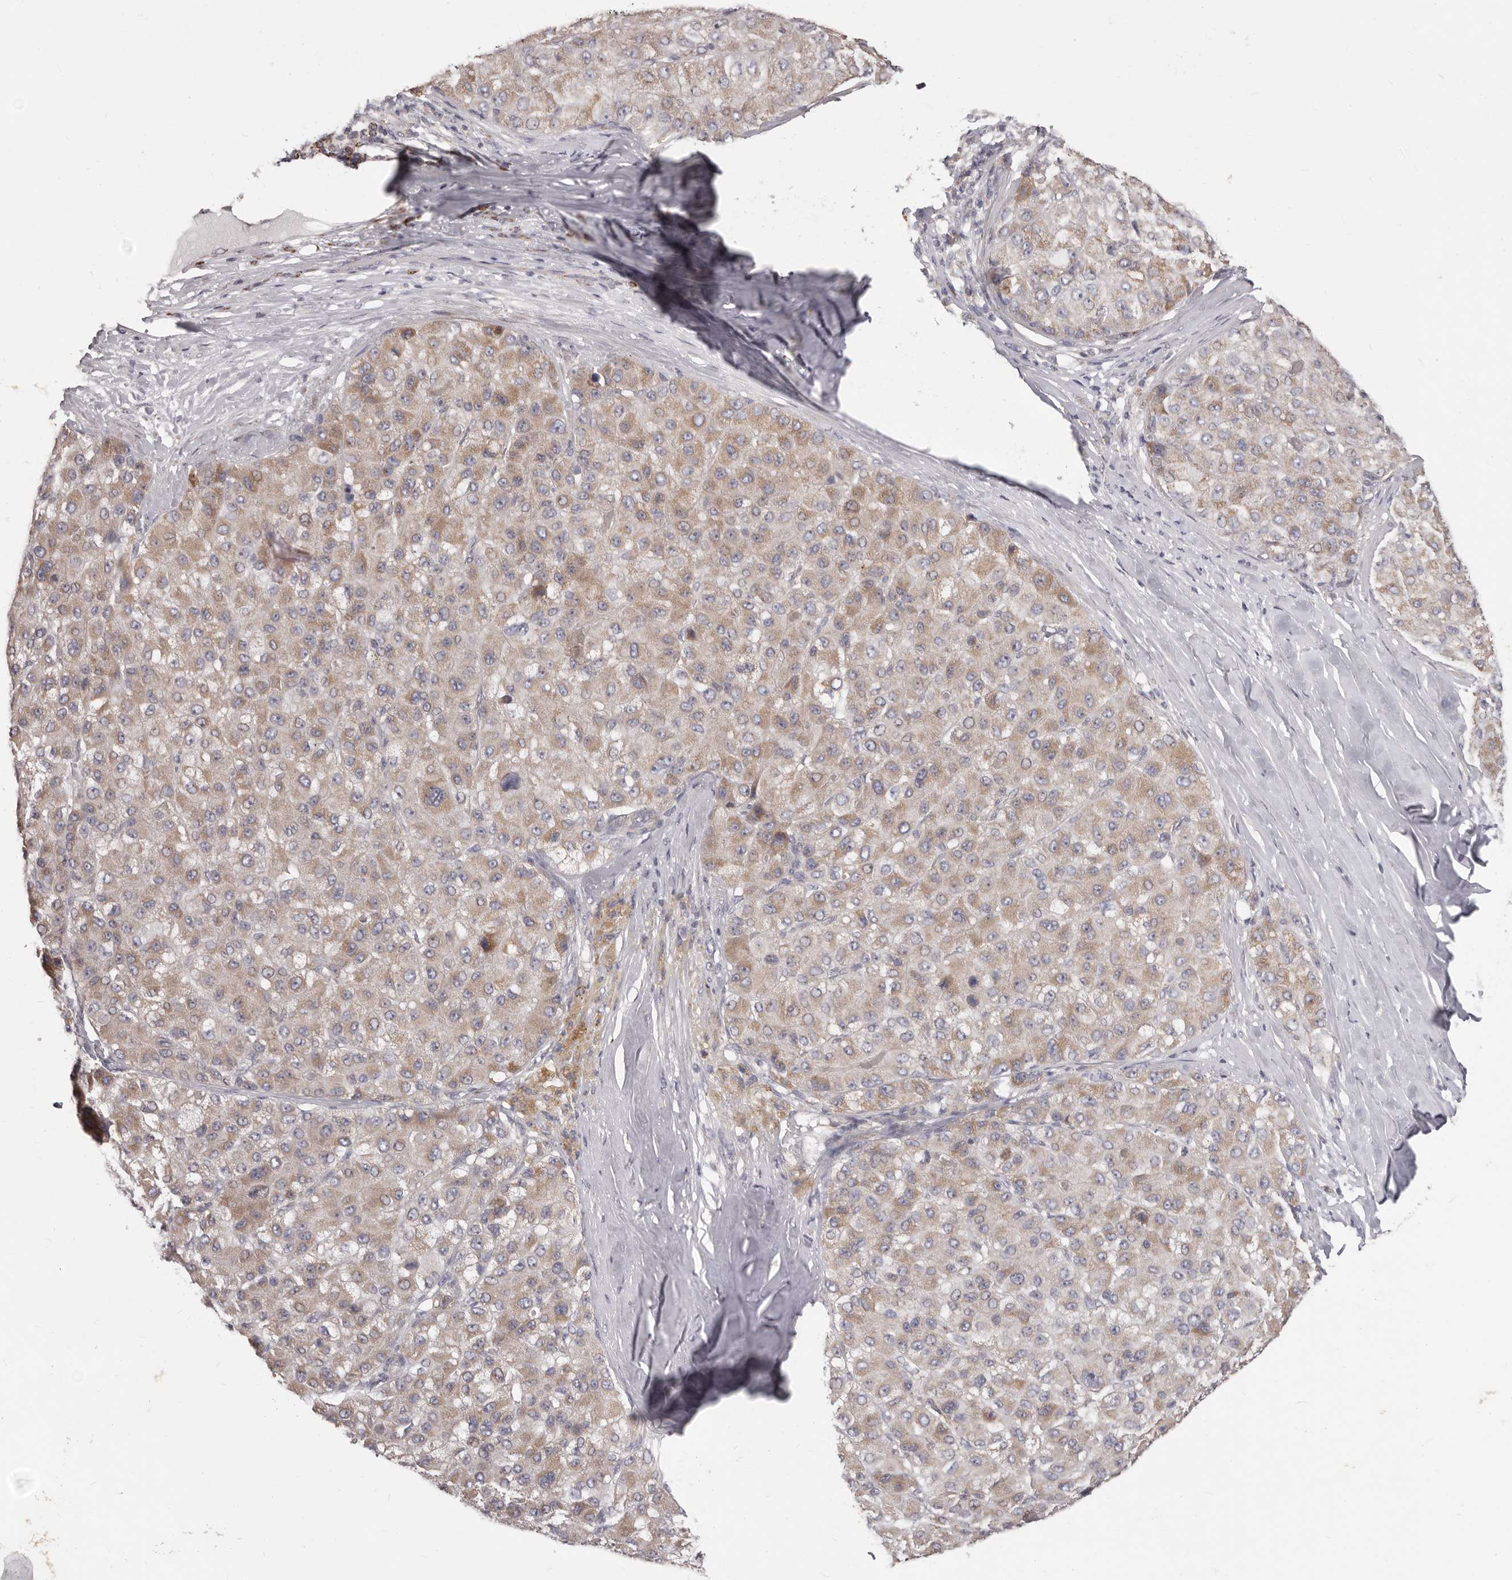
{"staining": {"intensity": "weak", "quantity": ">75%", "location": "cytoplasmic/membranous"}, "tissue": "liver cancer", "cell_type": "Tumor cells", "image_type": "cancer", "snomed": [{"axis": "morphology", "description": "Carcinoma, Hepatocellular, NOS"}, {"axis": "topography", "description": "Liver"}], "caption": "Liver hepatocellular carcinoma was stained to show a protein in brown. There is low levels of weak cytoplasmic/membranous positivity in approximately >75% of tumor cells.", "gene": "PRMT2", "patient": {"sex": "male", "age": 80}}